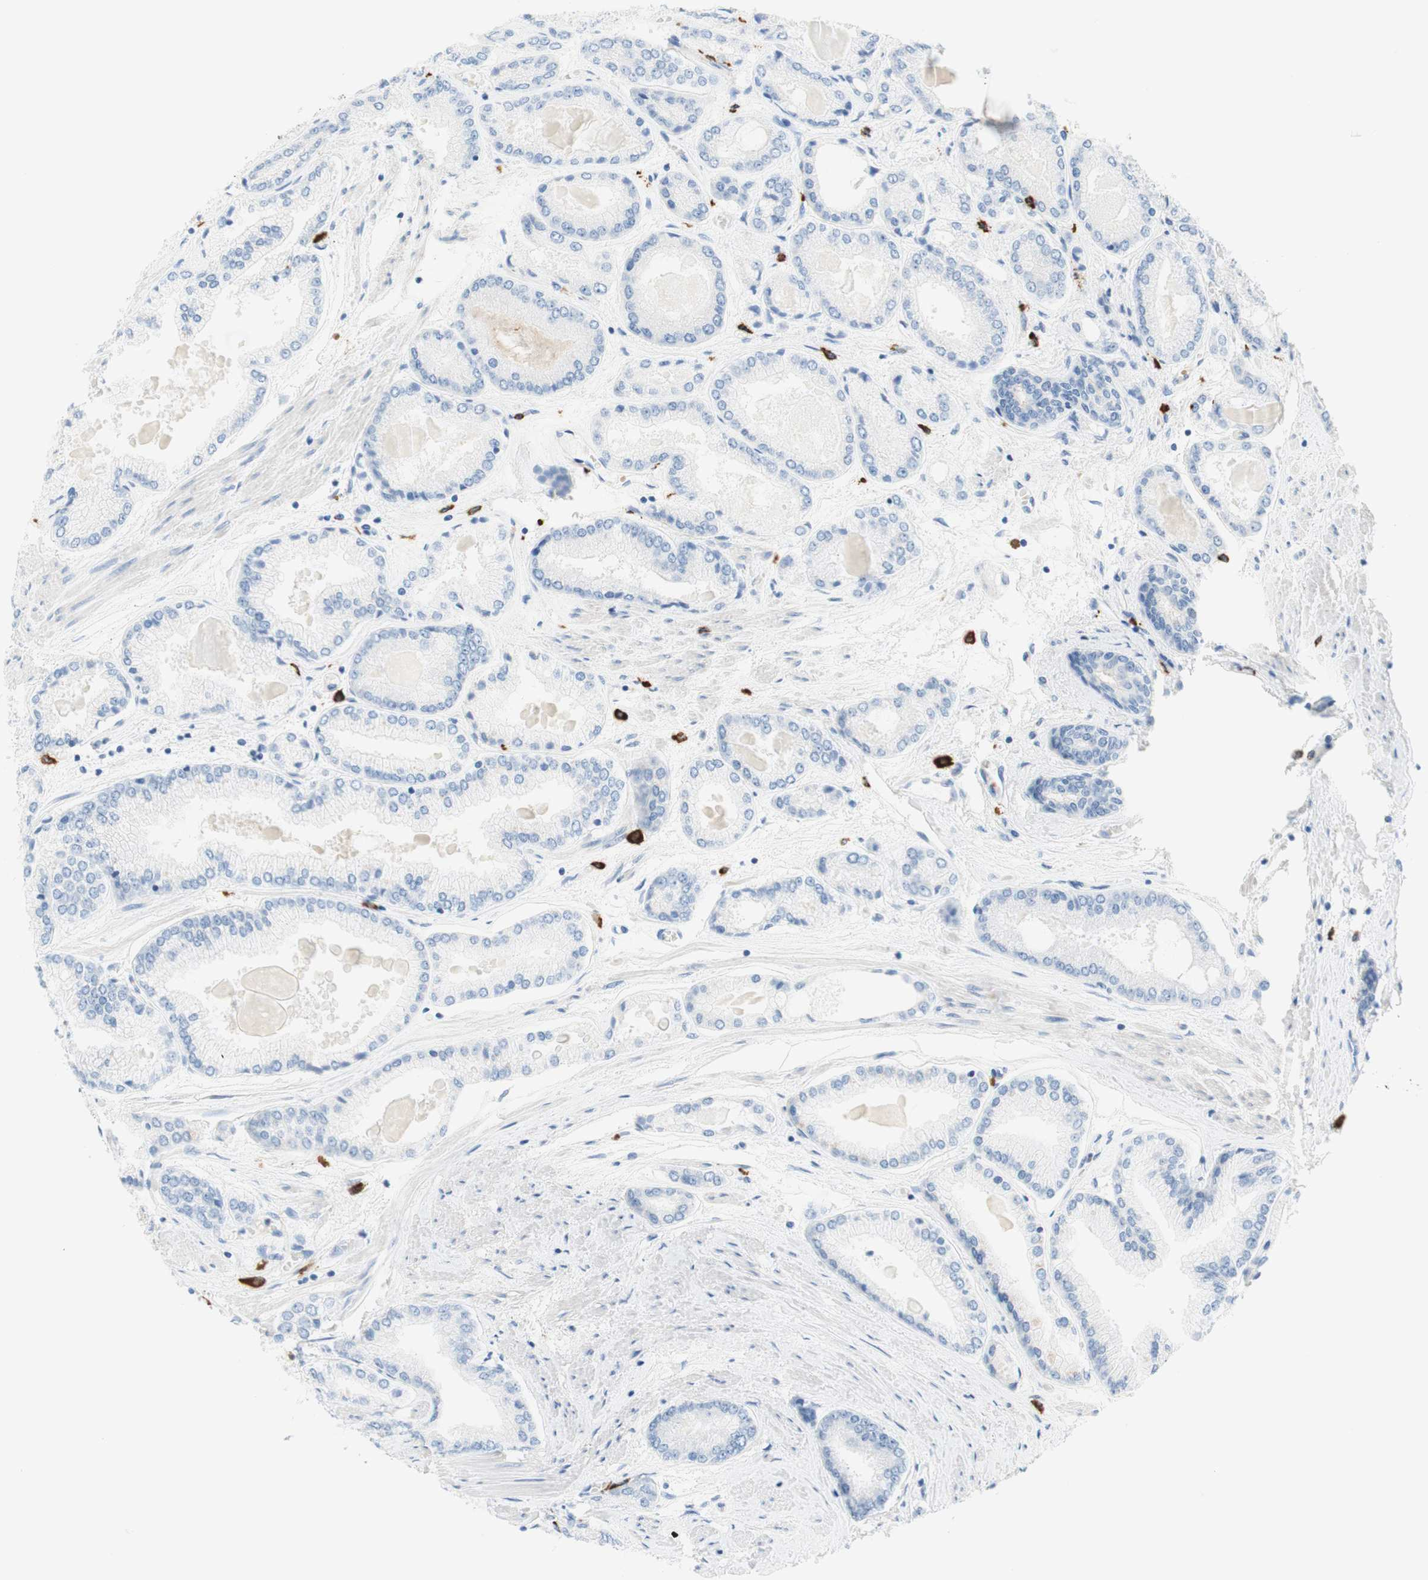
{"staining": {"intensity": "negative", "quantity": "none", "location": "none"}, "tissue": "prostate cancer", "cell_type": "Tumor cells", "image_type": "cancer", "snomed": [{"axis": "morphology", "description": "Adenocarcinoma, High grade"}, {"axis": "topography", "description": "Prostate"}], "caption": "A micrograph of human prostate cancer (high-grade adenocarcinoma) is negative for staining in tumor cells.", "gene": "CEACAM1", "patient": {"sex": "male", "age": 59}}